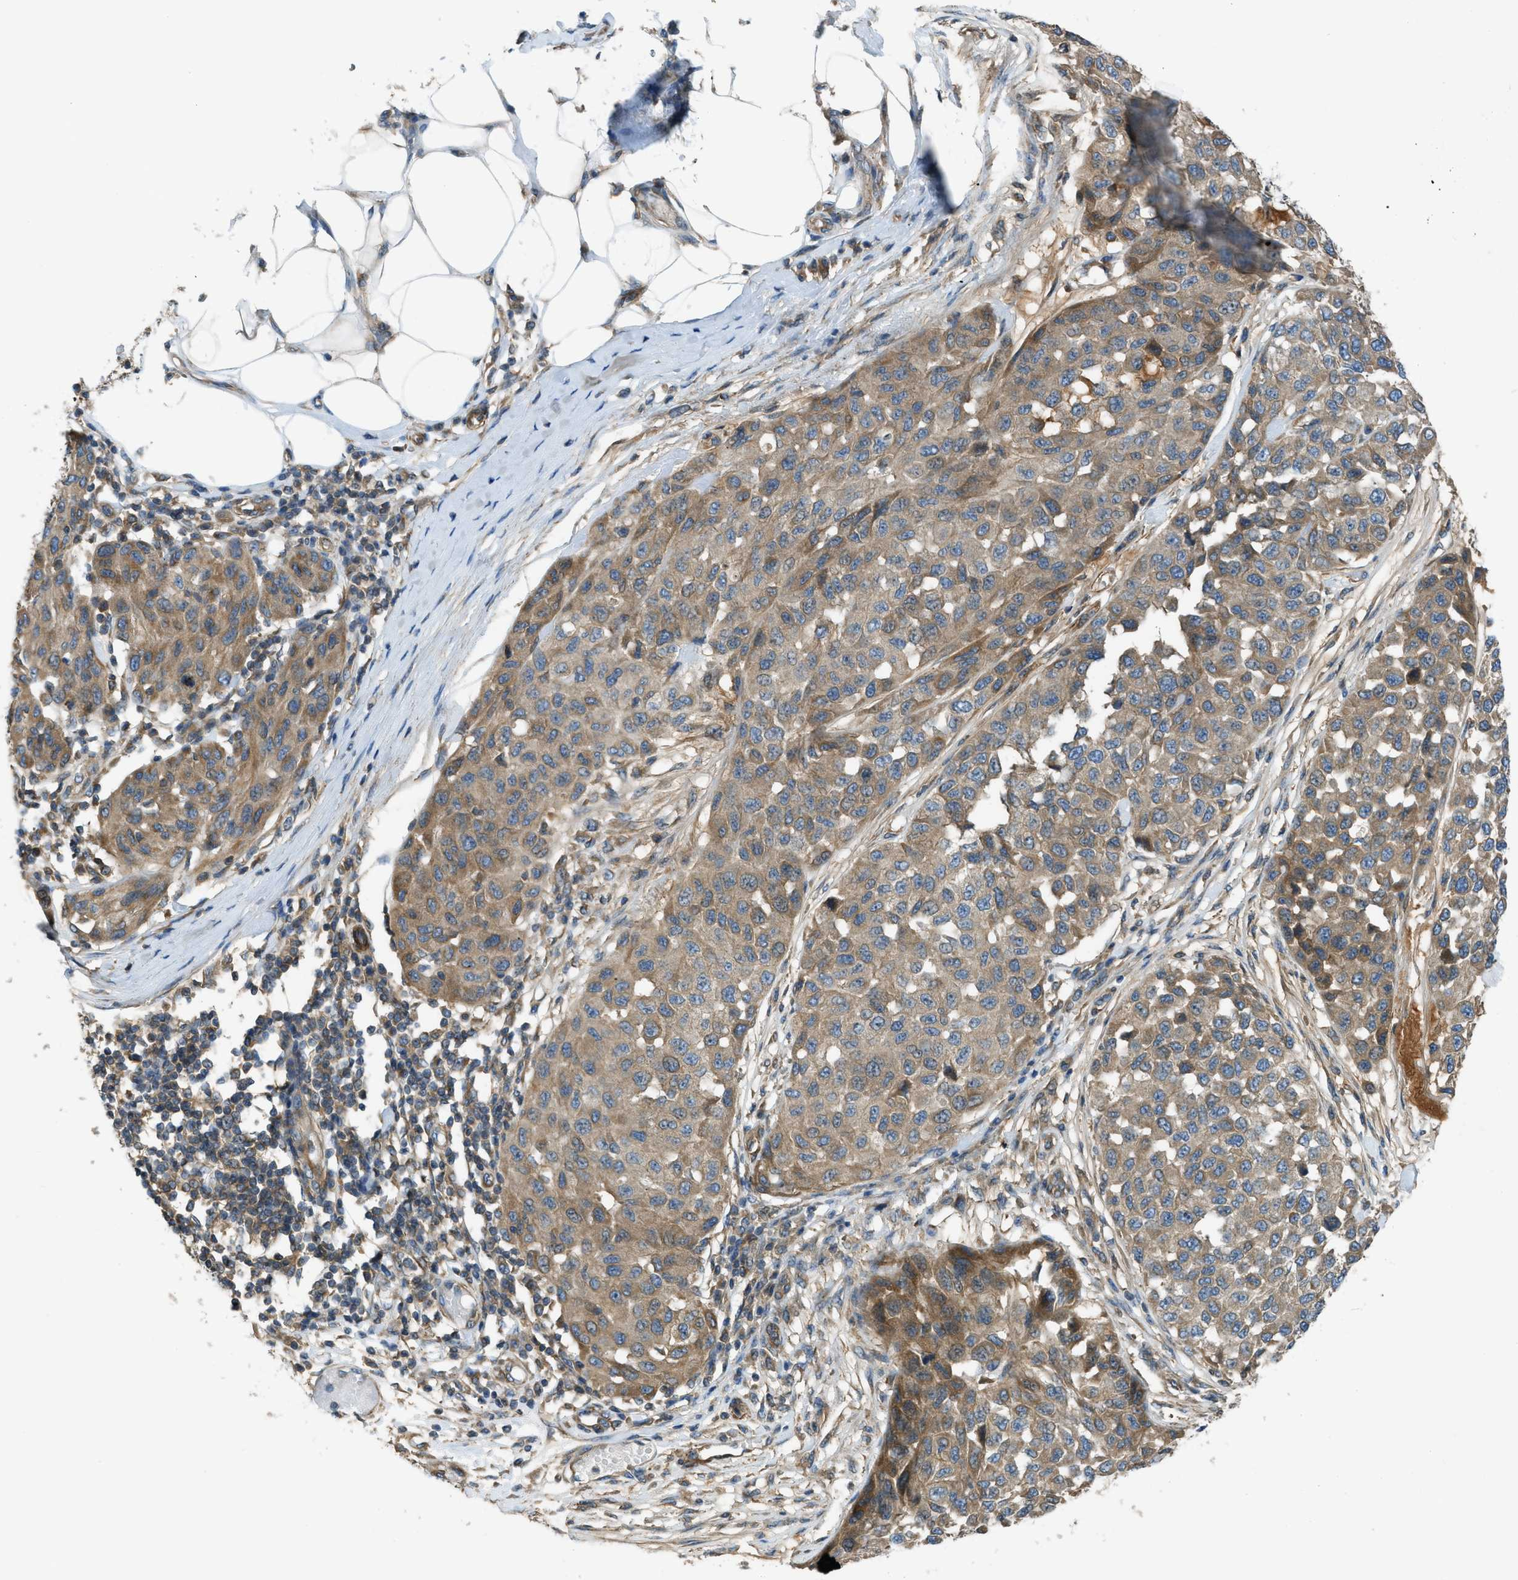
{"staining": {"intensity": "moderate", "quantity": ">75%", "location": "cytoplasmic/membranous"}, "tissue": "melanoma", "cell_type": "Tumor cells", "image_type": "cancer", "snomed": [{"axis": "morphology", "description": "Normal tissue, NOS"}, {"axis": "morphology", "description": "Malignant melanoma, NOS"}, {"axis": "topography", "description": "Skin"}], "caption": "Protein expression analysis of melanoma exhibits moderate cytoplasmic/membranous expression in approximately >75% of tumor cells.", "gene": "VEZT", "patient": {"sex": "male", "age": 62}}